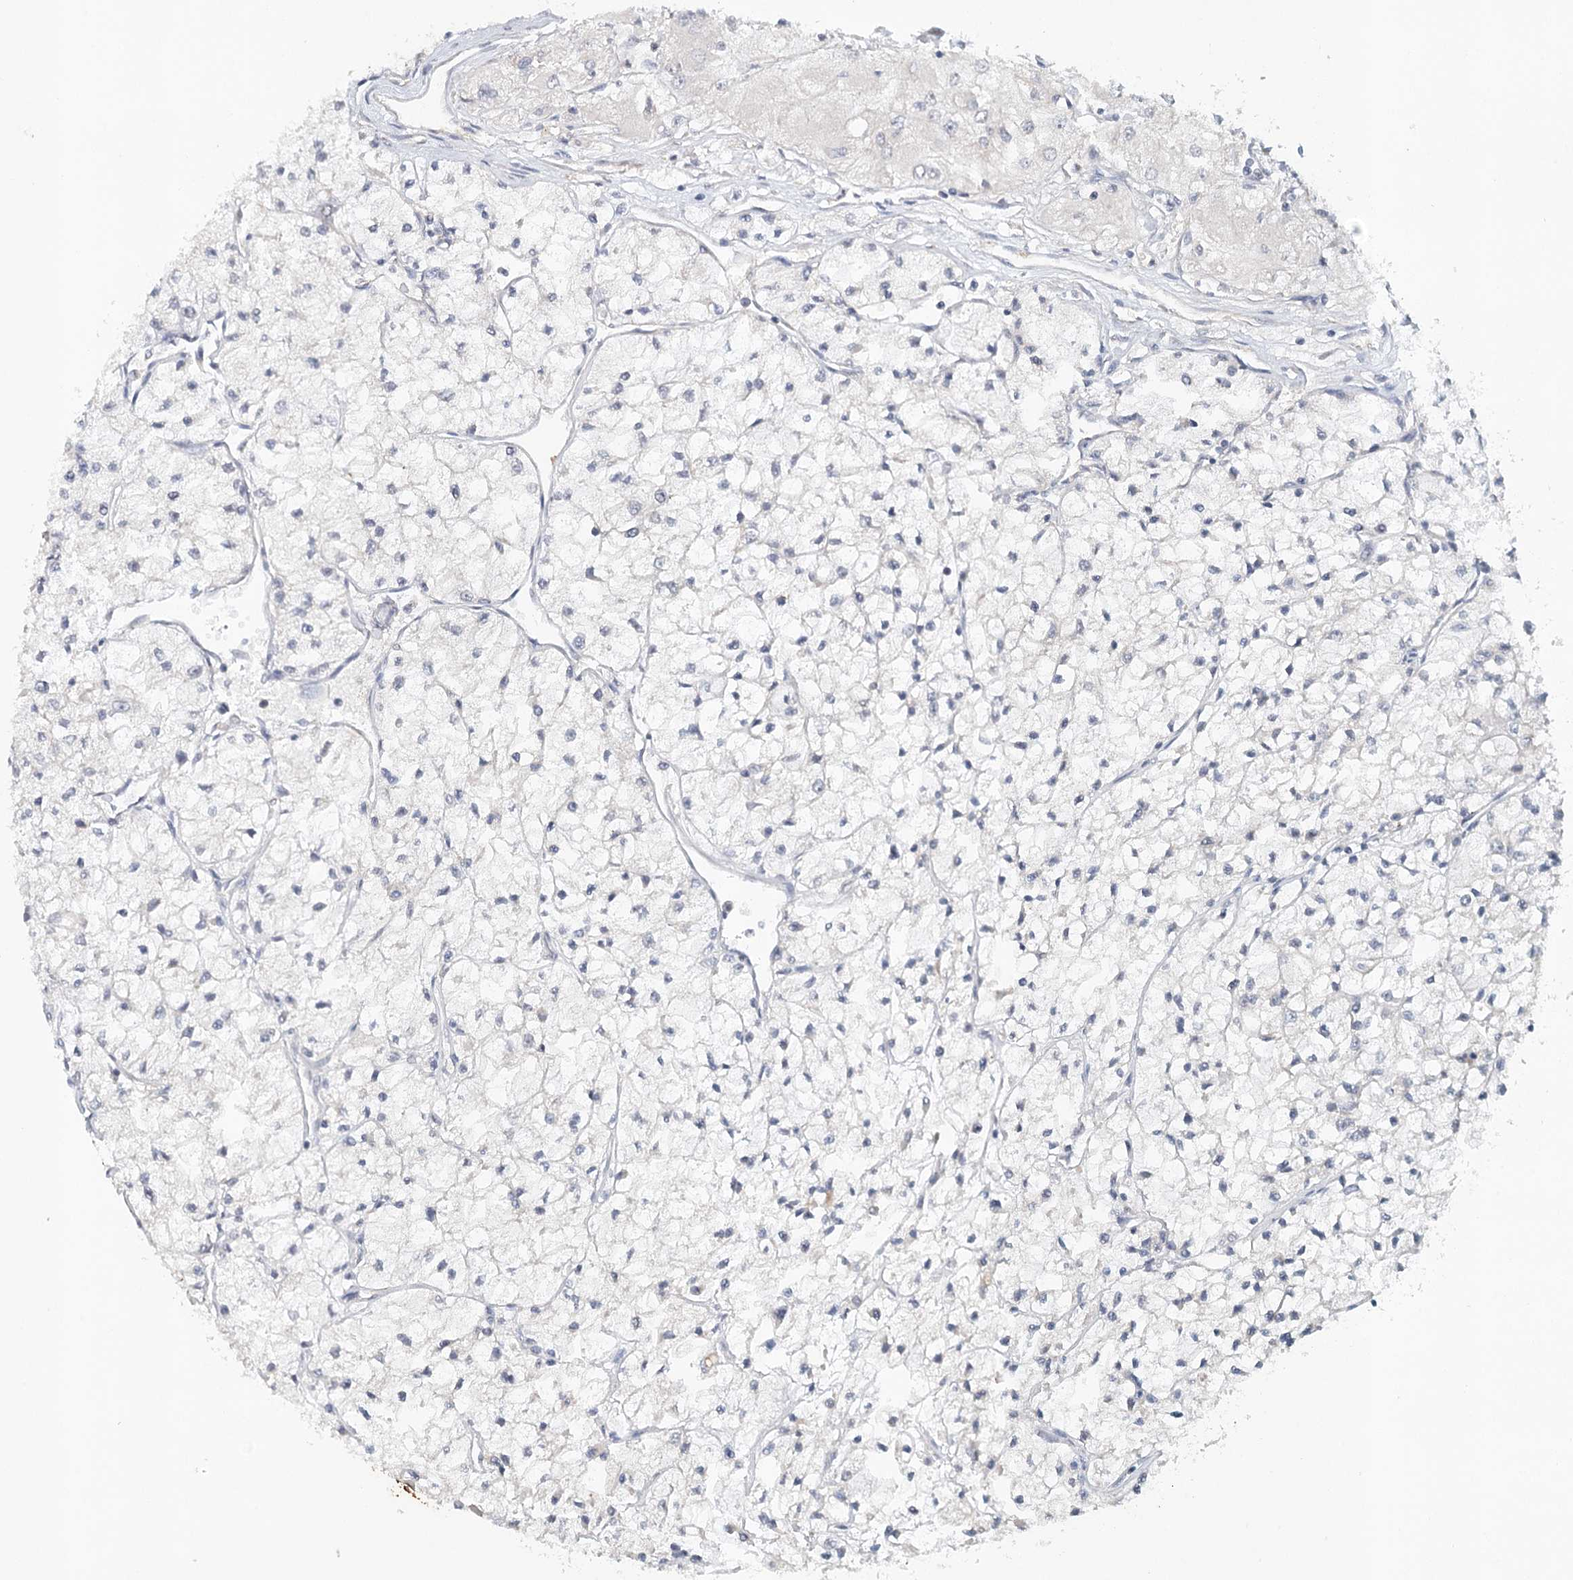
{"staining": {"intensity": "negative", "quantity": "none", "location": "none"}, "tissue": "renal cancer", "cell_type": "Tumor cells", "image_type": "cancer", "snomed": [{"axis": "morphology", "description": "Adenocarcinoma, NOS"}, {"axis": "topography", "description": "Kidney"}], "caption": "Immunohistochemistry (IHC) of human renal cancer reveals no staining in tumor cells. Nuclei are stained in blue.", "gene": "SYNPO", "patient": {"sex": "male", "age": 80}}